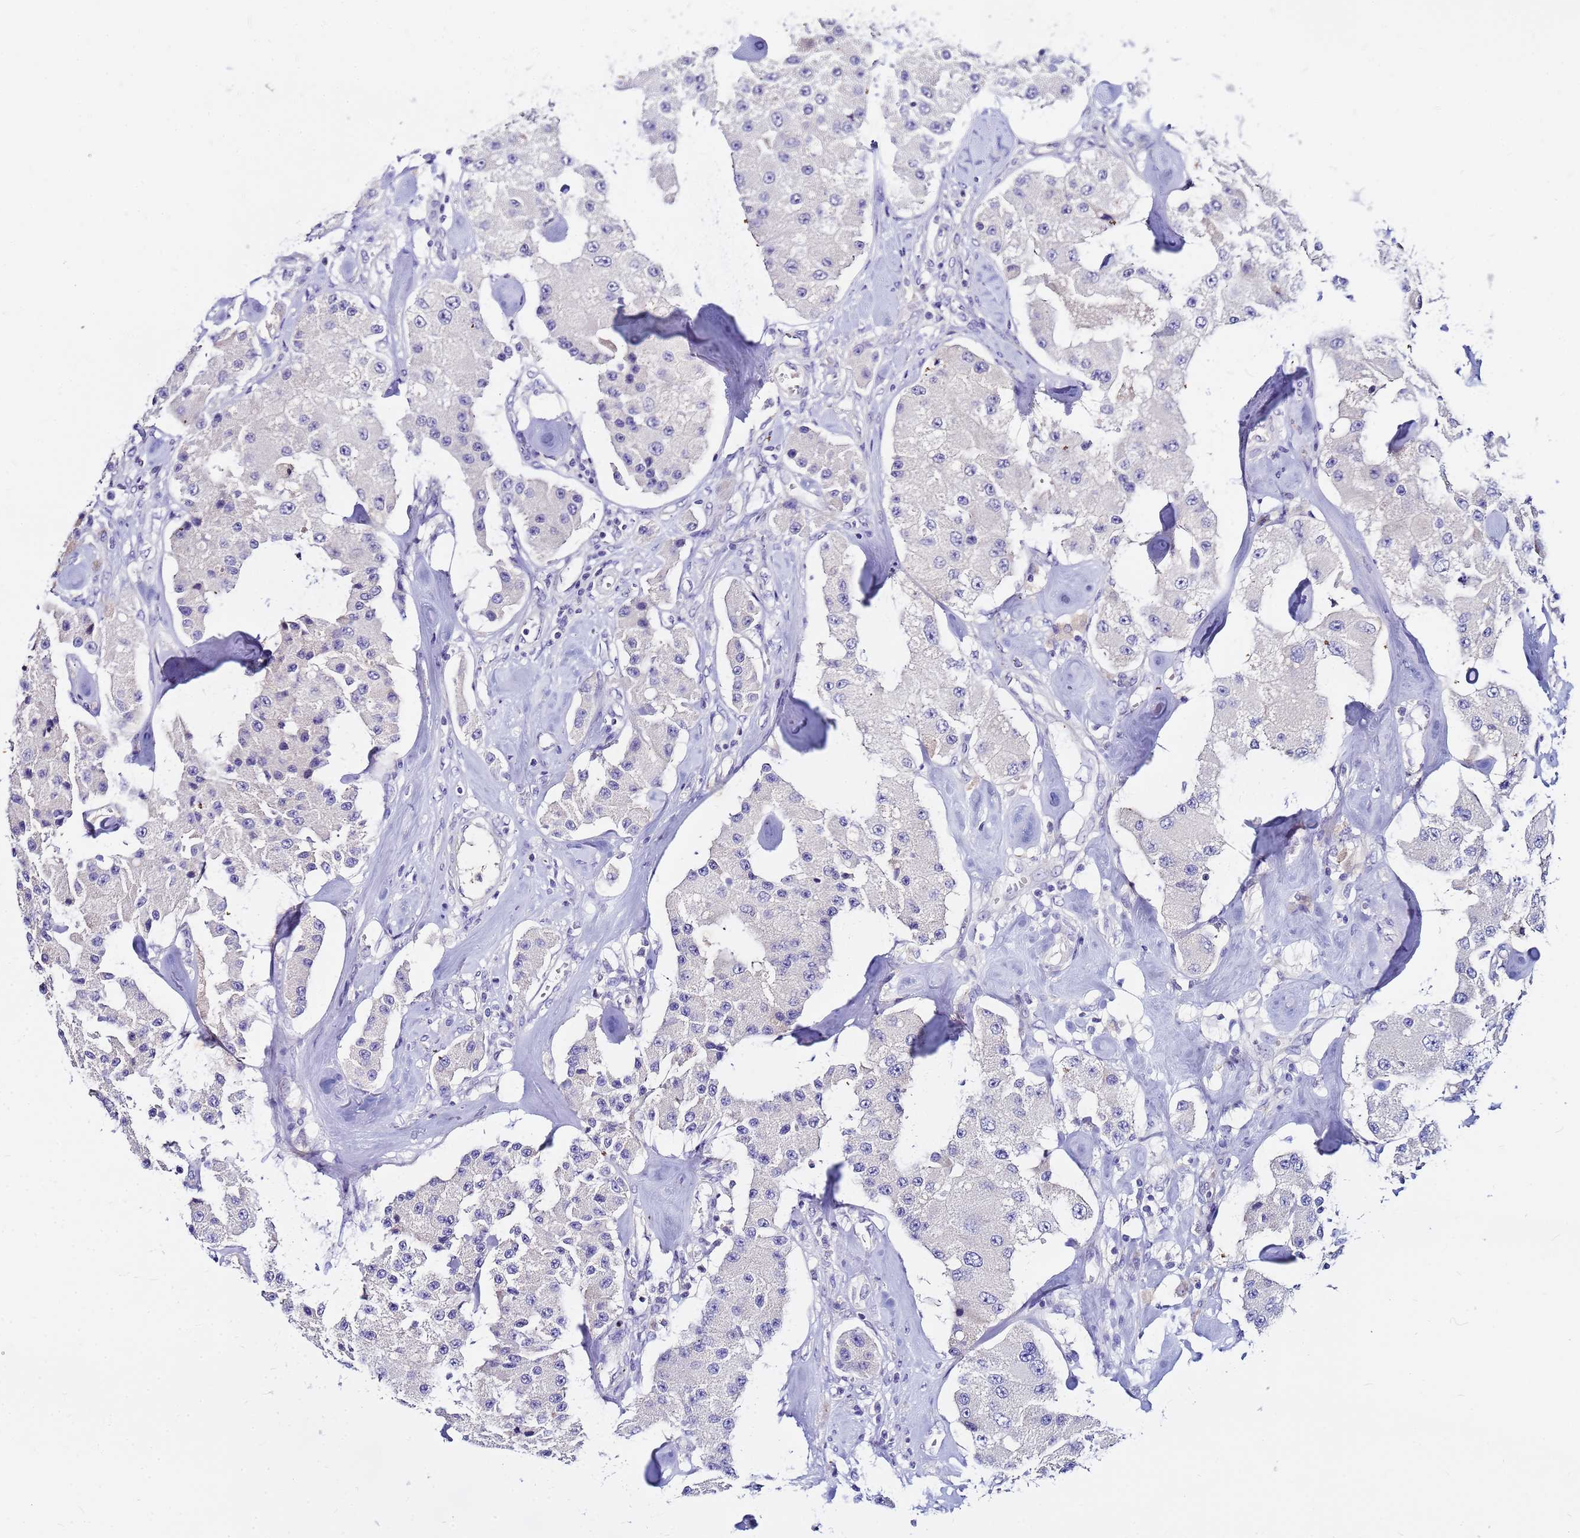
{"staining": {"intensity": "negative", "quantity": "none", "location": "none"}, "tissue": "carcinoid", "cell_type": "Tumor cells", "image_type": "cancer", "snomed": [{"axis": "morphology", "description": "Carcinoid, malignant, NOS"}, {"axis": "topography", "description": "Pancreas"}], "caption": "Tumor cells are negative for brown protein staining in carcinoid.", "gene": "DPRX", "patient": {"sex": "male", "age": 41}}